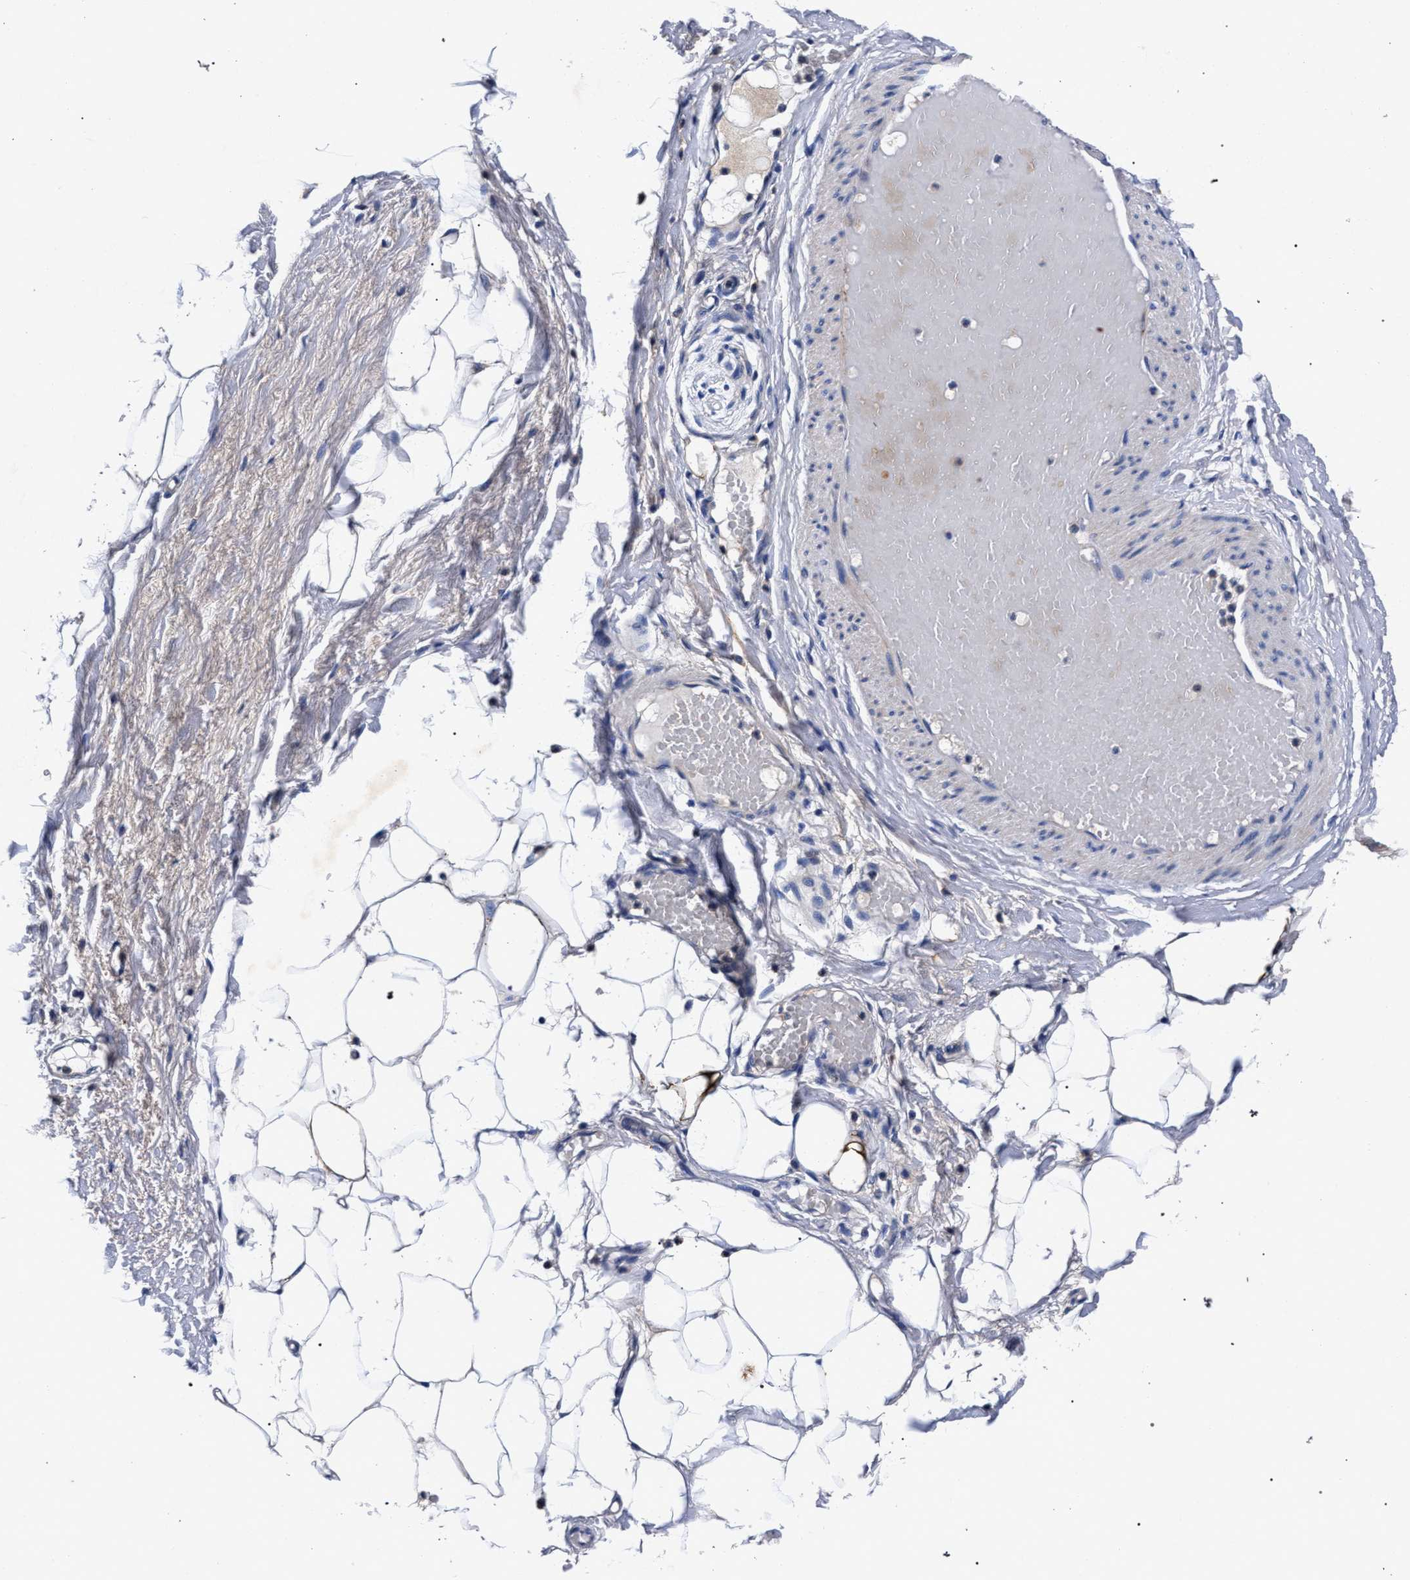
{"staining": {"intensity": "negative", "quantity": "none", "location": "none"}, "tissue": "adipose tissue", "cell_type": "Adipocytes", "image_type": "normal", "snomed": [{"axis": "morphology", "description": "Normal tissue, NOS"}, {"axis": "topography", "description": "Soft tissue"}], "caption": "Immunohistochemical staining of unremarkable adipose tissue shows no significant staining in adipocytes.", "gene": "HSD17B14", "patient": {"sex": "male", "age": 72}}